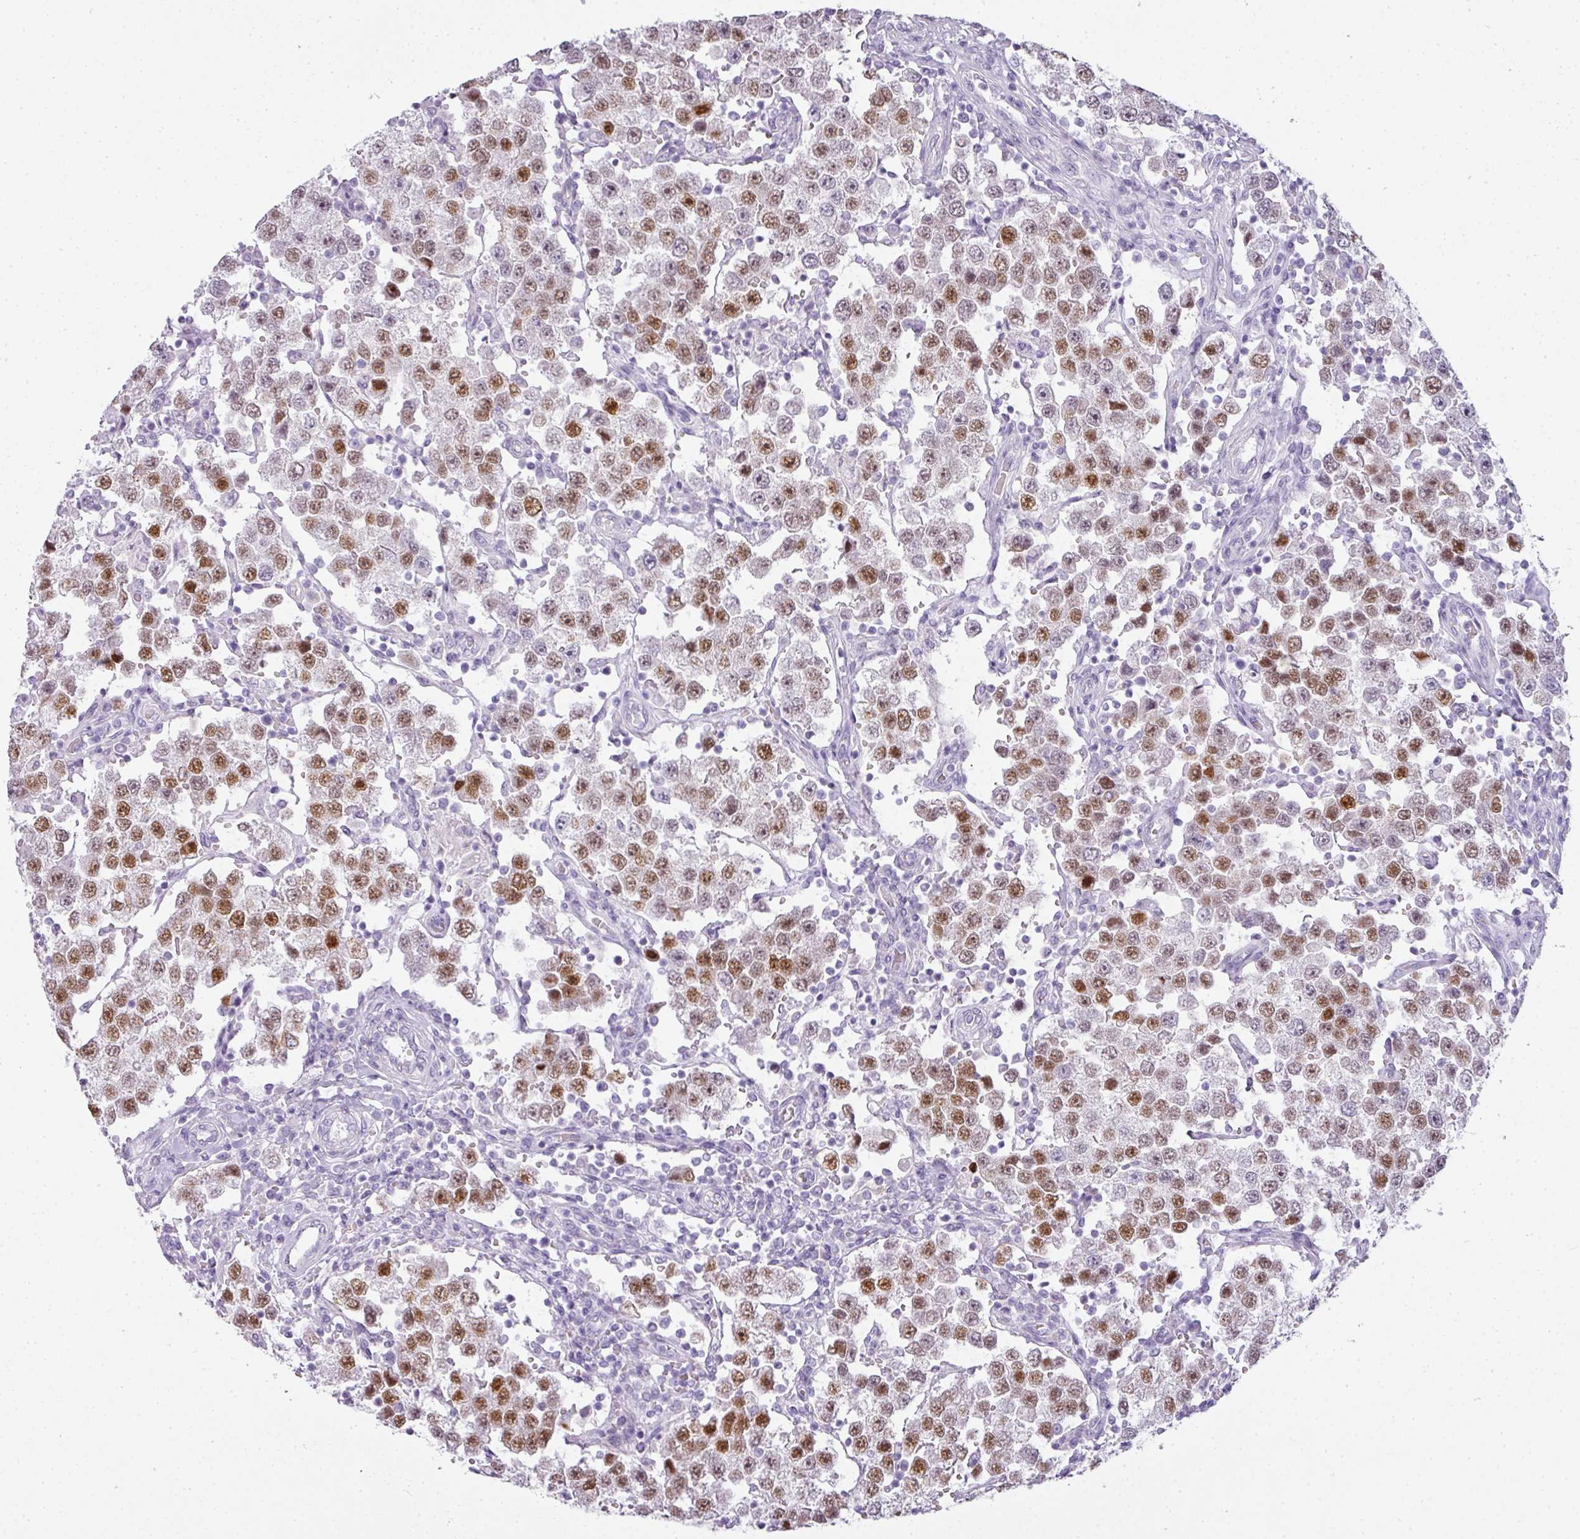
{"staining": {"intensity": "moderate", "quantity": "25%-75%", "location": "nuclear"}, "tissue": "testis cancer", "cell_type": "Tumor cells", "image_type": "cancer", "snomed": [{"axis": "morphology", "description": "Seminoma, NOS"}, {"axis": "topography", "description": "Testis"}], "caption": "Protein expression analysis of human testis seminoma reveals moderate nuclear positivity in about 25%-75% of tumor cells.", "gene": "RBMY1F", "patient": {"sex": "male", "age": 37}}